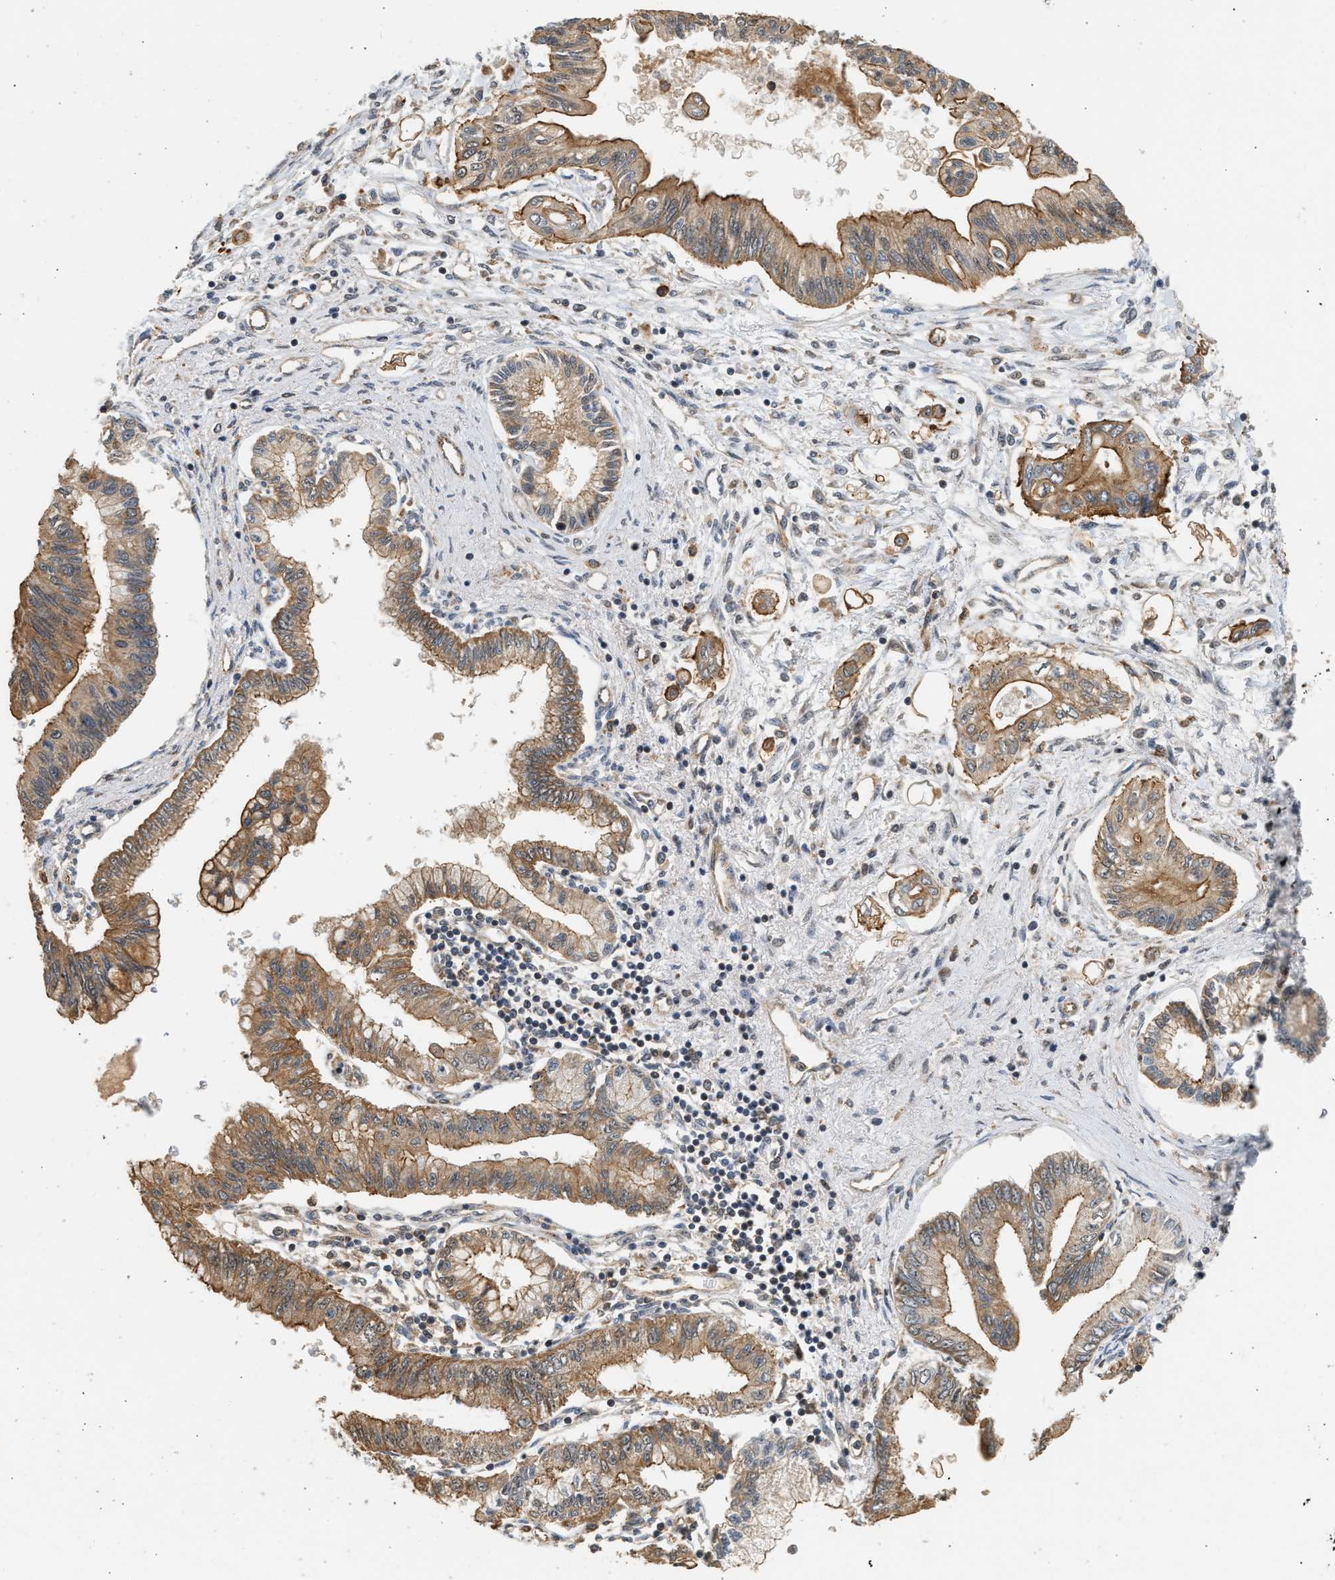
{"staining": {"intensity": "moderate", "quantity": ">75%", "location": "cytoplasmic/membranous"}, "tissue": "pancreatic cancer", "cell_type": "Tumor cells", "image_type": "cancer", "snomed": [{"axis": "morphology", "description": "Adenocarcinoma, NOS"}, {"axis": "topography", "description": "Pancreas"}], "caption": "IHC (DAB (3,3'-diaminobenzidine)) staining of pancreatic cancer (adenocarcinoma) shows moderate cytoplasmic/membranous protein expression in about >75% of tumor cells.", "gene": "DUSP14", "patient": {"sex": "female", "age": 77}}